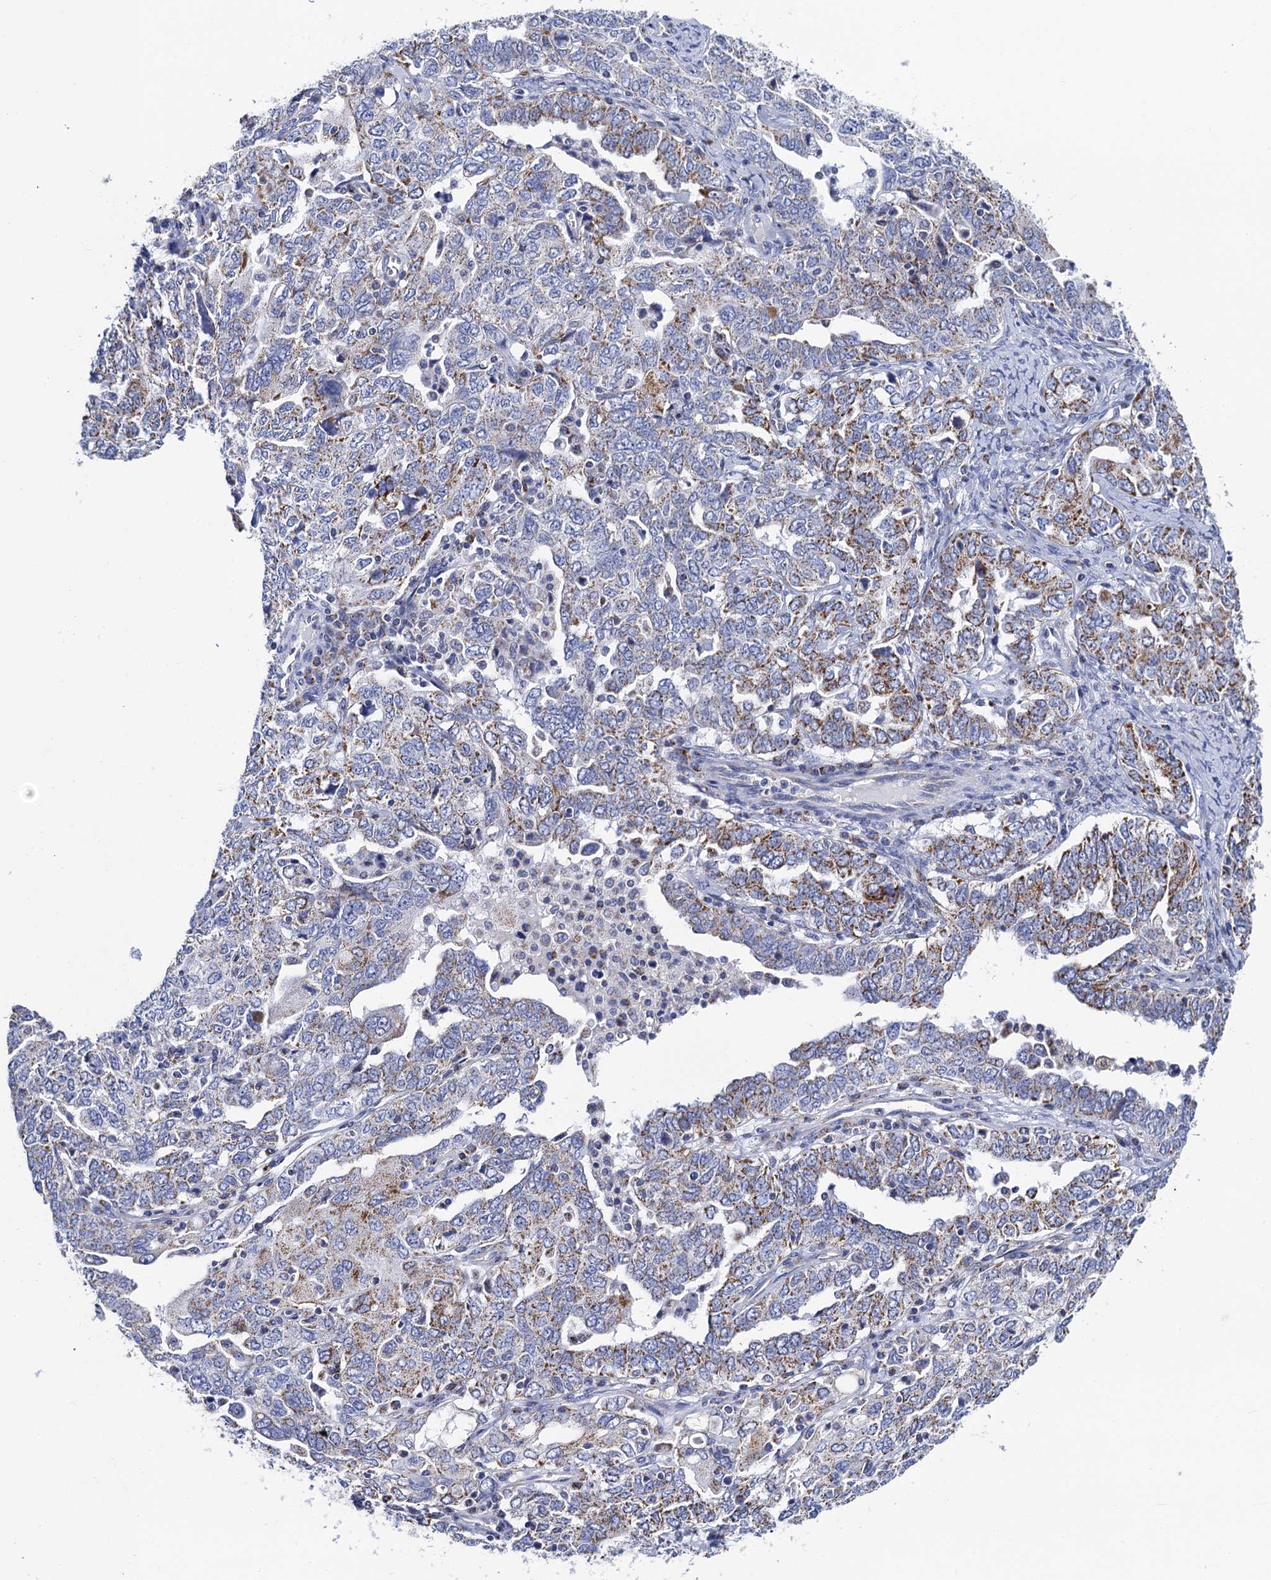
{"staining": {"intensity": "moderate", "quantity": "25%-75%", "location": "cytoplasmic/membranous"}, "tissue": "ovarian cancer", "cell_type": "Tumor cells", "image_type": "cancer", "snomed": [{"axis": "morphology", "description": "Carcinoma, endometroid"}, {"axis": "topography", "description": "Ovary"}], "caption": "This is a photomicrograph of immunohistochemistry staining of ovarian cancer, which shows moderate positivity in the cytoplasmic/membranous of tumor cells.", "gene": "ACADSB", "patient": {"sex": "female", "age": 62}}